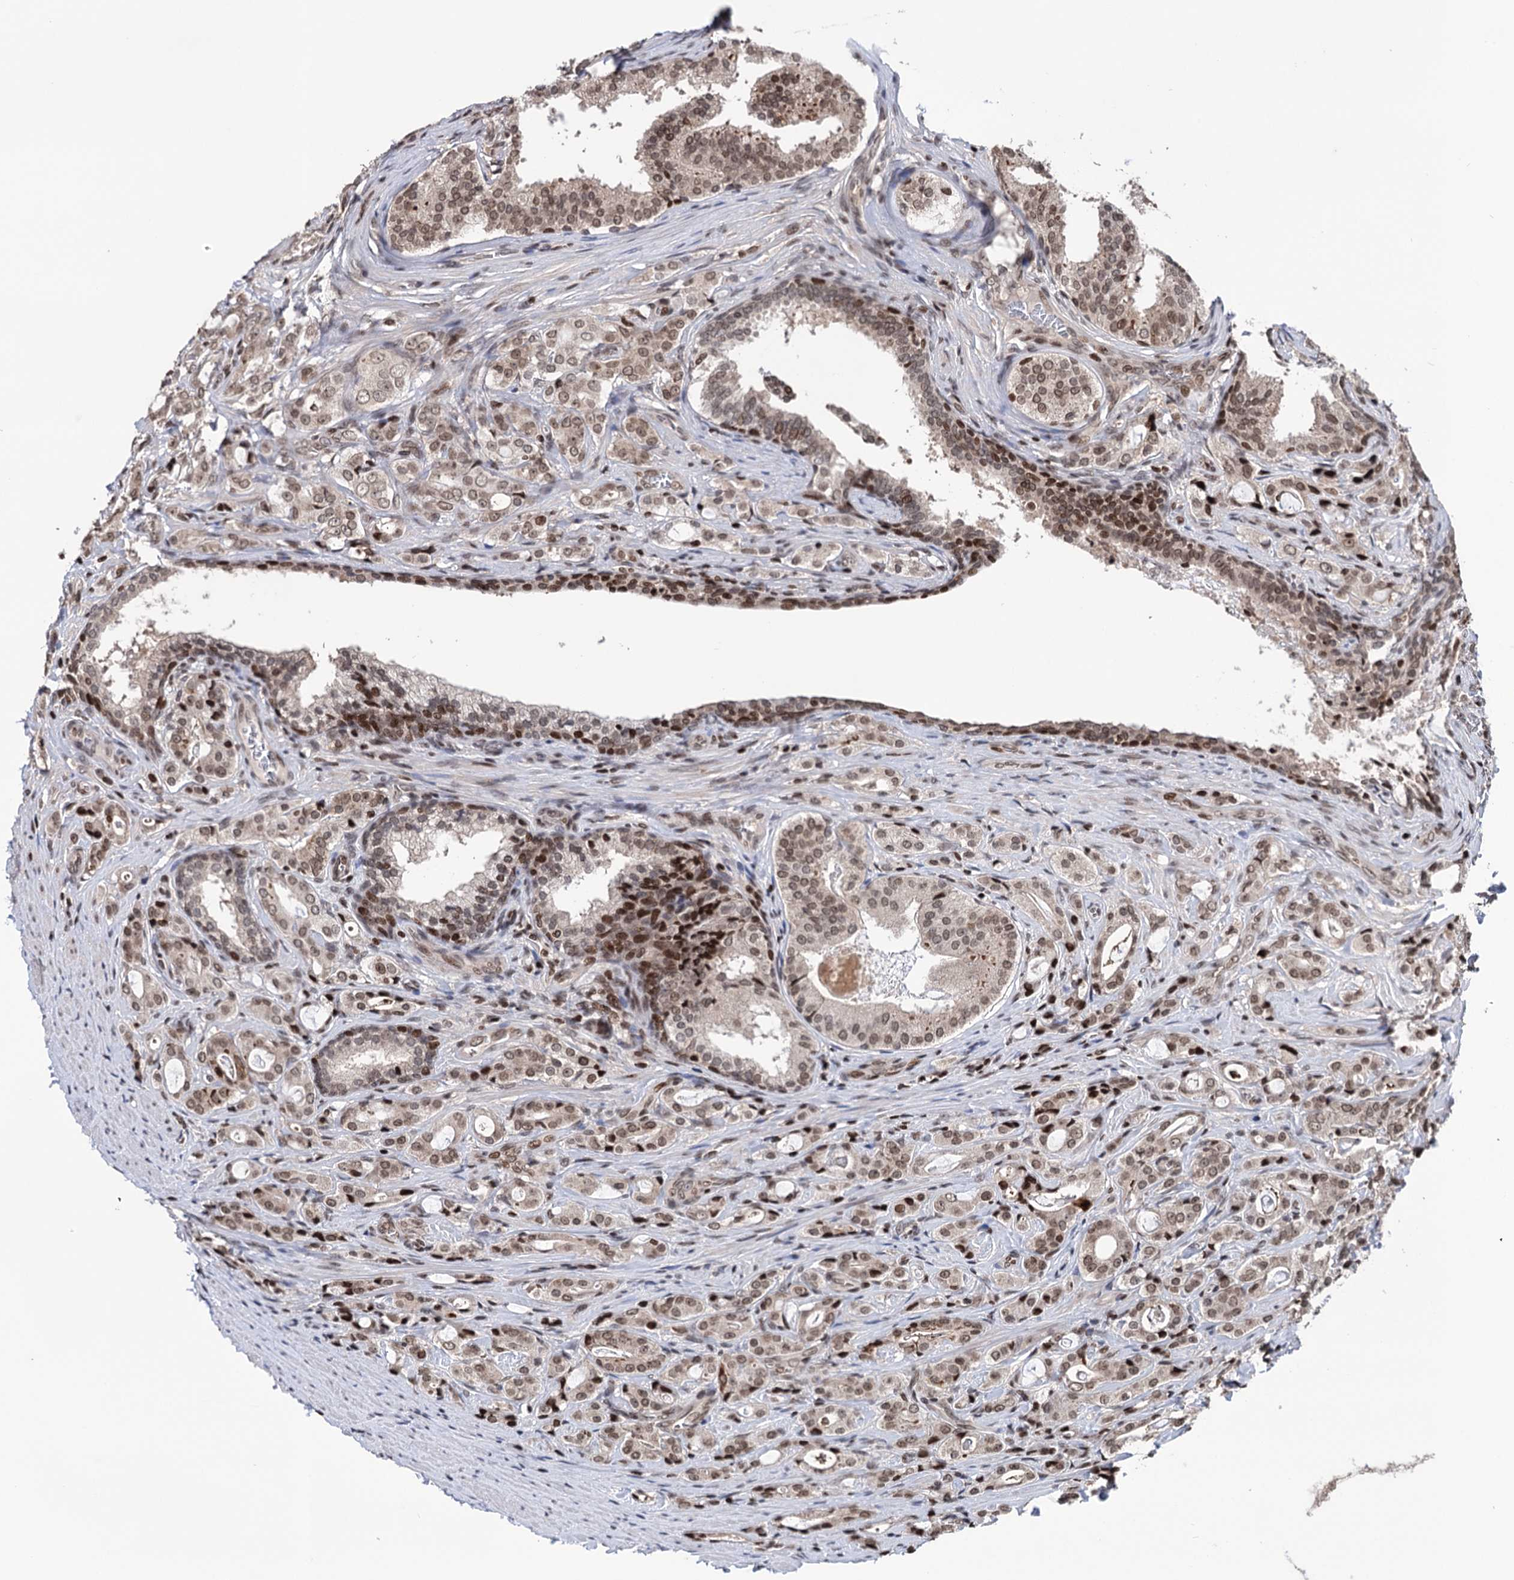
{"staining": {"intensity": "moderate", "quantity": ">75%", "location": "nuclear"}, "tissue": "prostate cancer", "cell_type": "Tumor cells", "image_type": "cancer", "snomed": [{"axis": "morphology", "description": "Adenocarcinoma, High grade"}, {"axis": "topography", "description": "Prostate"}], "caption": "Protein staining of prostate cancer tissue demonstrates moderate nuclear expression in about >75% of tumor cells.", "gene": "CCDC77", "patient": {"sex": "male", "age": 63}}